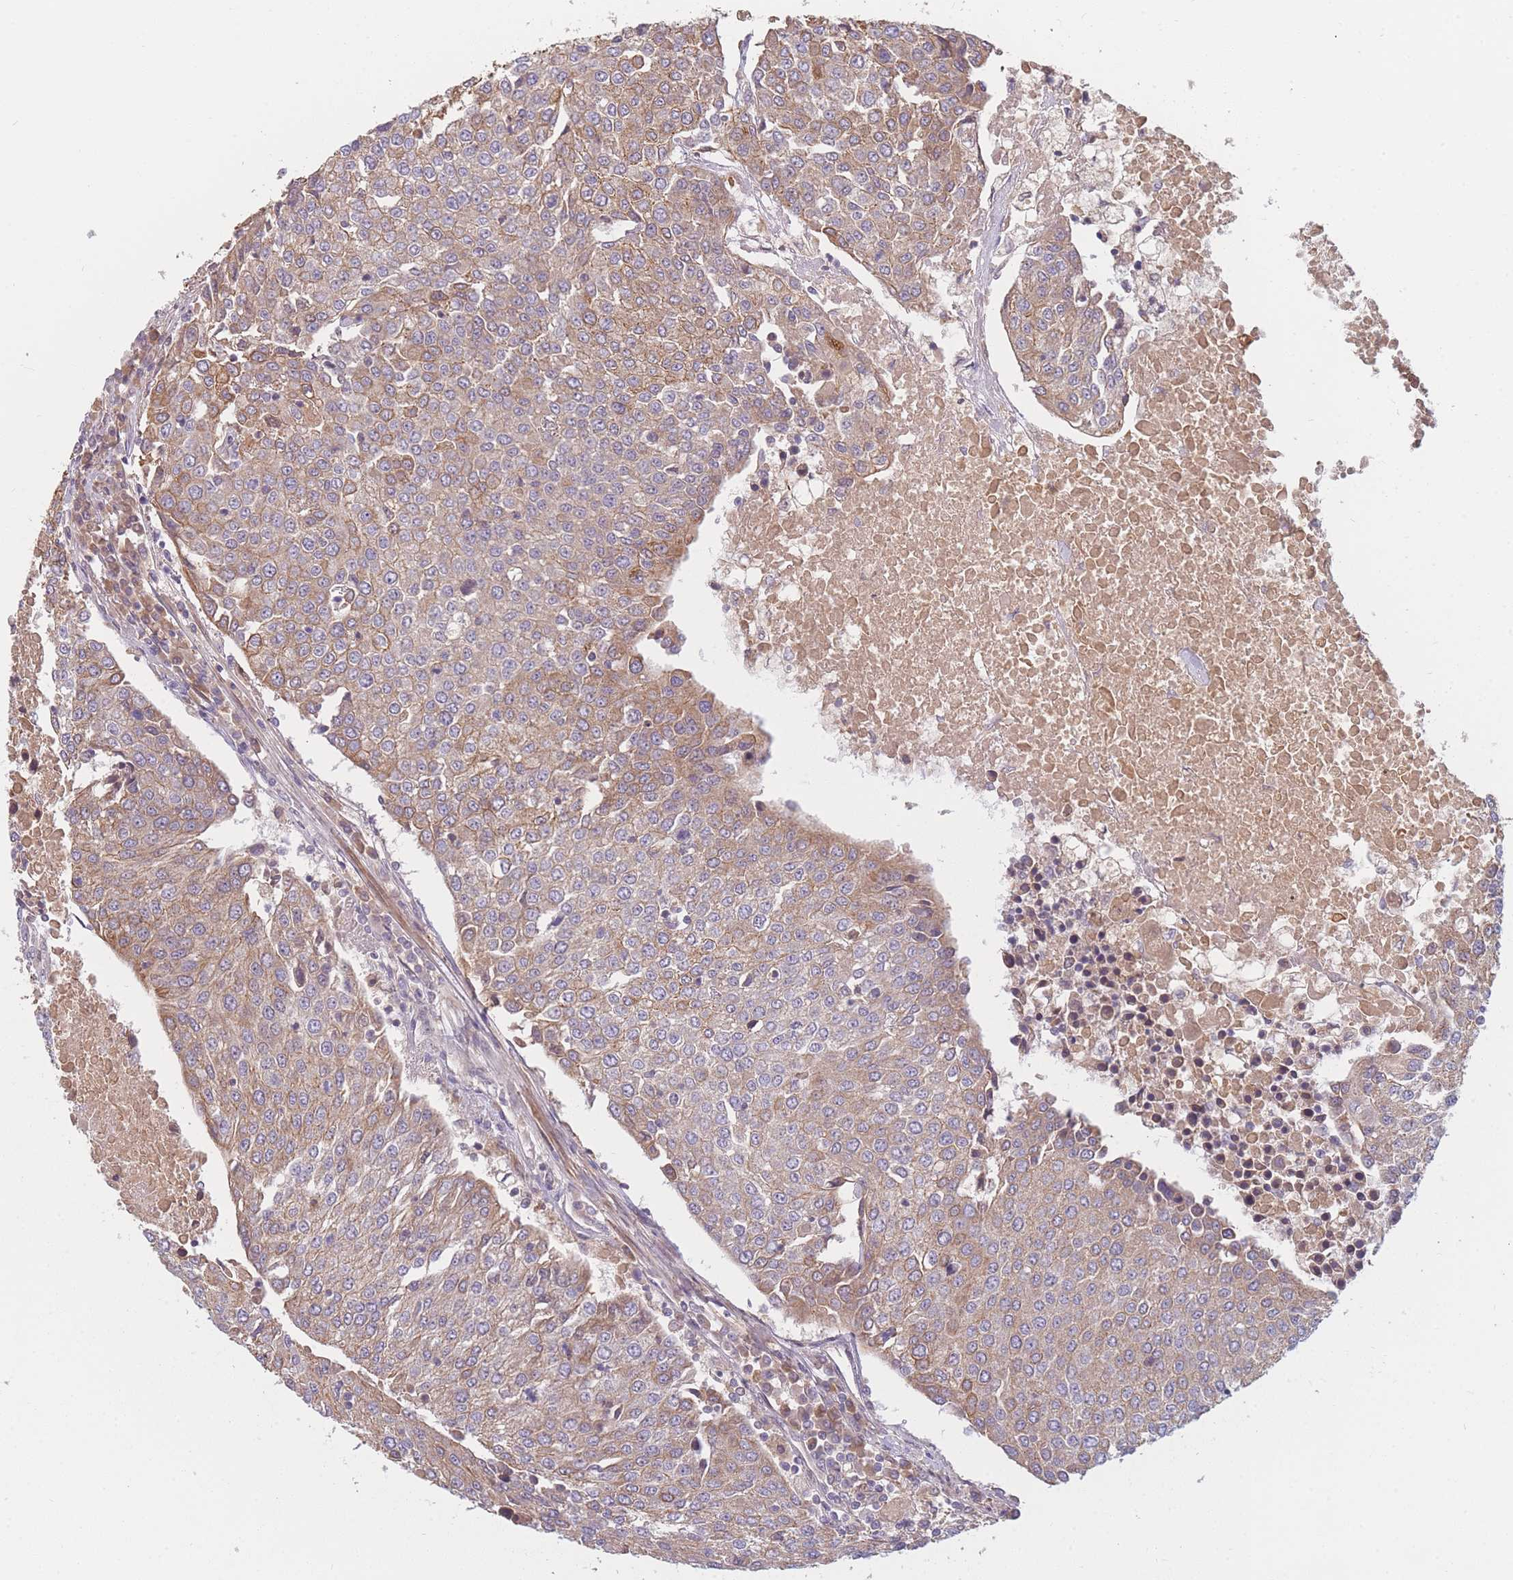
{"staining": {"intensity": "moderate", "quantity": ">75%", "location": "cytoplasmic/membranous"}, "tissue": "urothelial cancer", "cell_type": "Tumor cells", "image_type": "cancer", "snomed": [{"axis": "morphology", "description": "Urothelial carcinoma, High grade"}, {"axis": "topography", "description": "Urinary bladder"}], "caption": "IHC staining of high-grade urothelial carcinoma, which displays medium levels of moderate cytoplasmic/membranous expression in about >75% of tumor cells indicating moderate cytoplasmic/membranous protein staining. The staining was performed using DAB (3,3'-diaminobenzidine) (brown) for protein detection and nuclei were counterstained in hematoxylin (blue).", "gene": "FAM153A", "patient": {"sex": "female", "age": 85}}